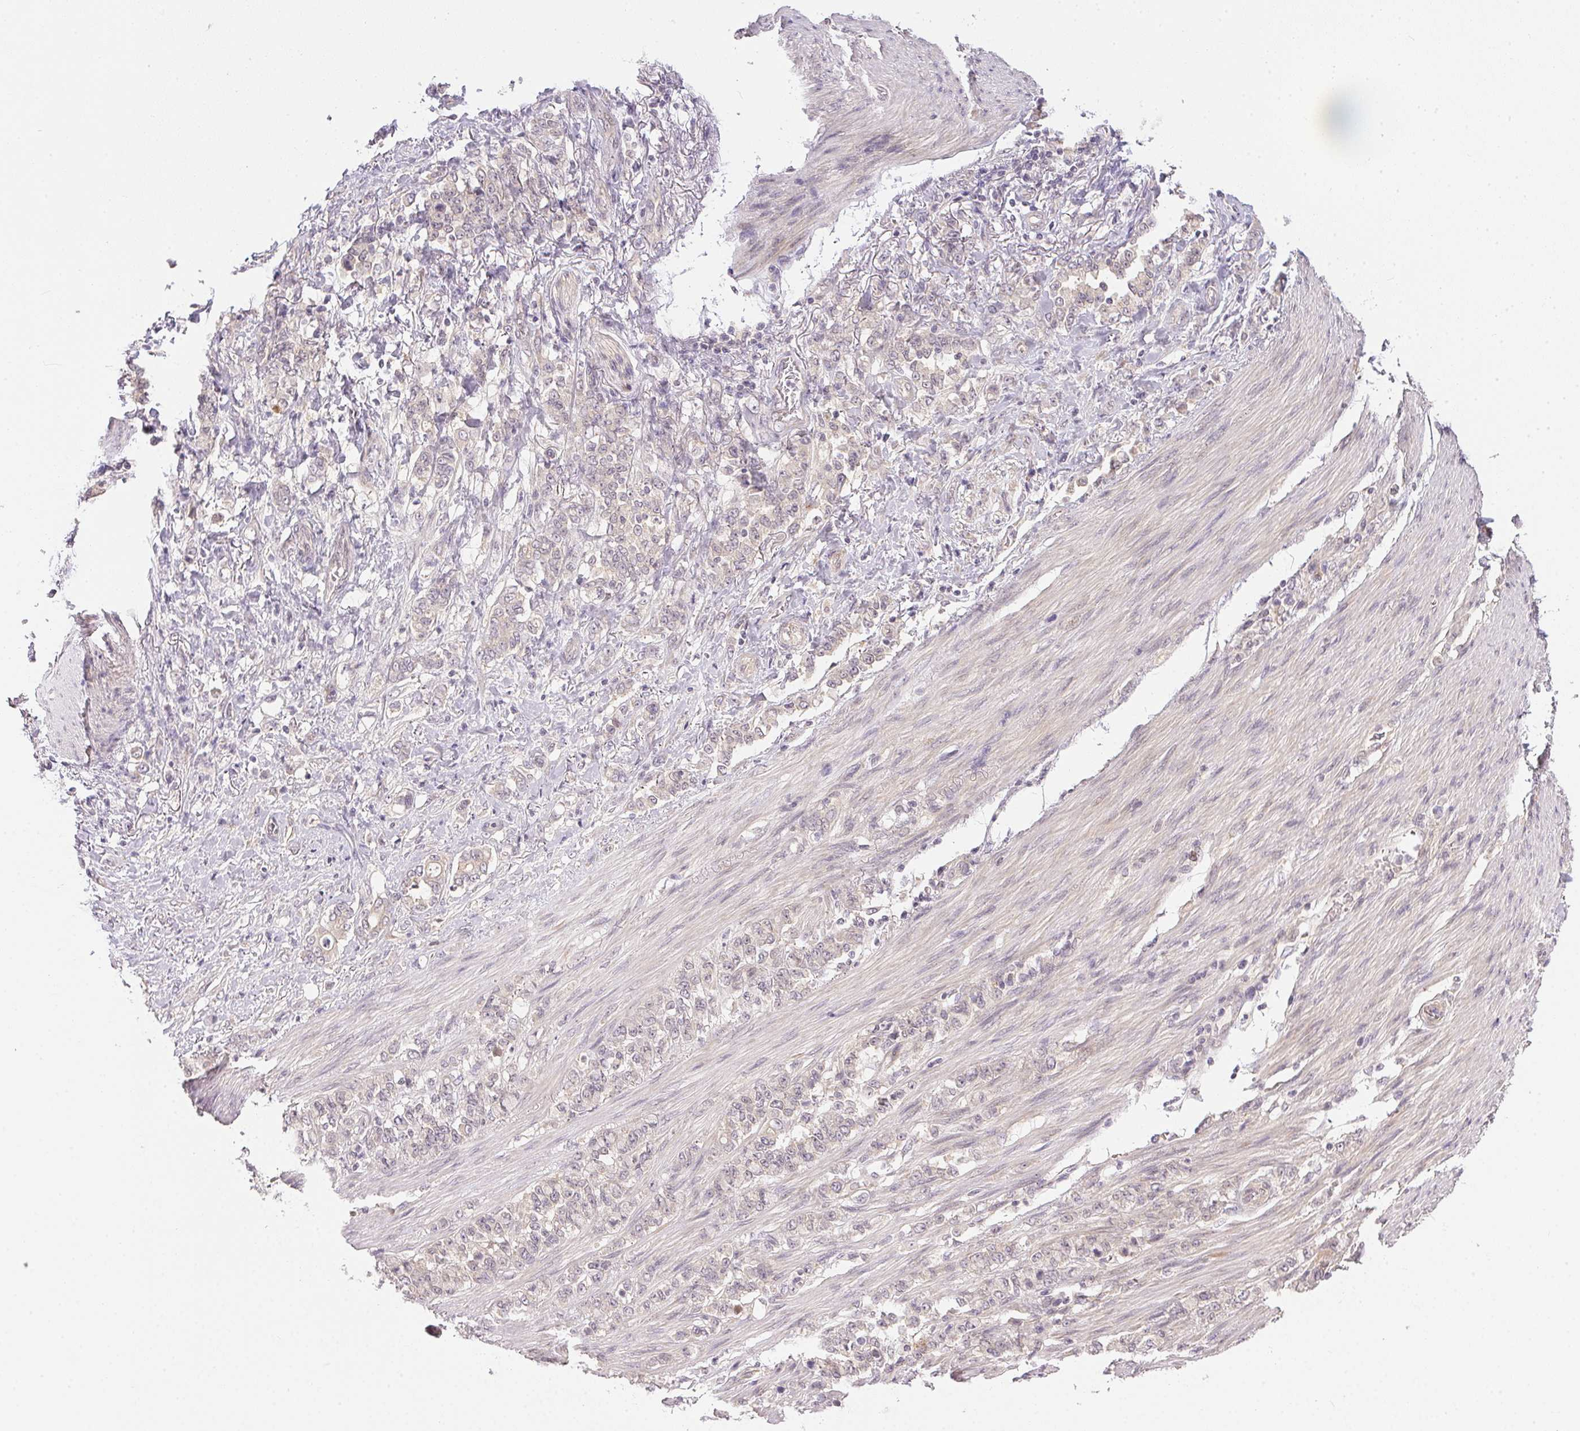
{"staining": {"intensity": "negative", "quantity": "none", "location": "none"}, "tissue": "stomach cancer", "cell_type": "Tumor cells", "image_type": "cancer", "snomed": [{"axis": "morphology", "description": "Adenocarcinoma, NOS"}, {"axis": "topography", "description": "Stomach"}], "caption": "A high-resolution histopathology image shows immunohistochemistry staining of stomach cancer (adenocarcinoma), which shows no significant expression in tumor cells. (DAB IHC, high magnification).", "gene": "TTC23L", "patient": {"sex": "female", "age": 79}}